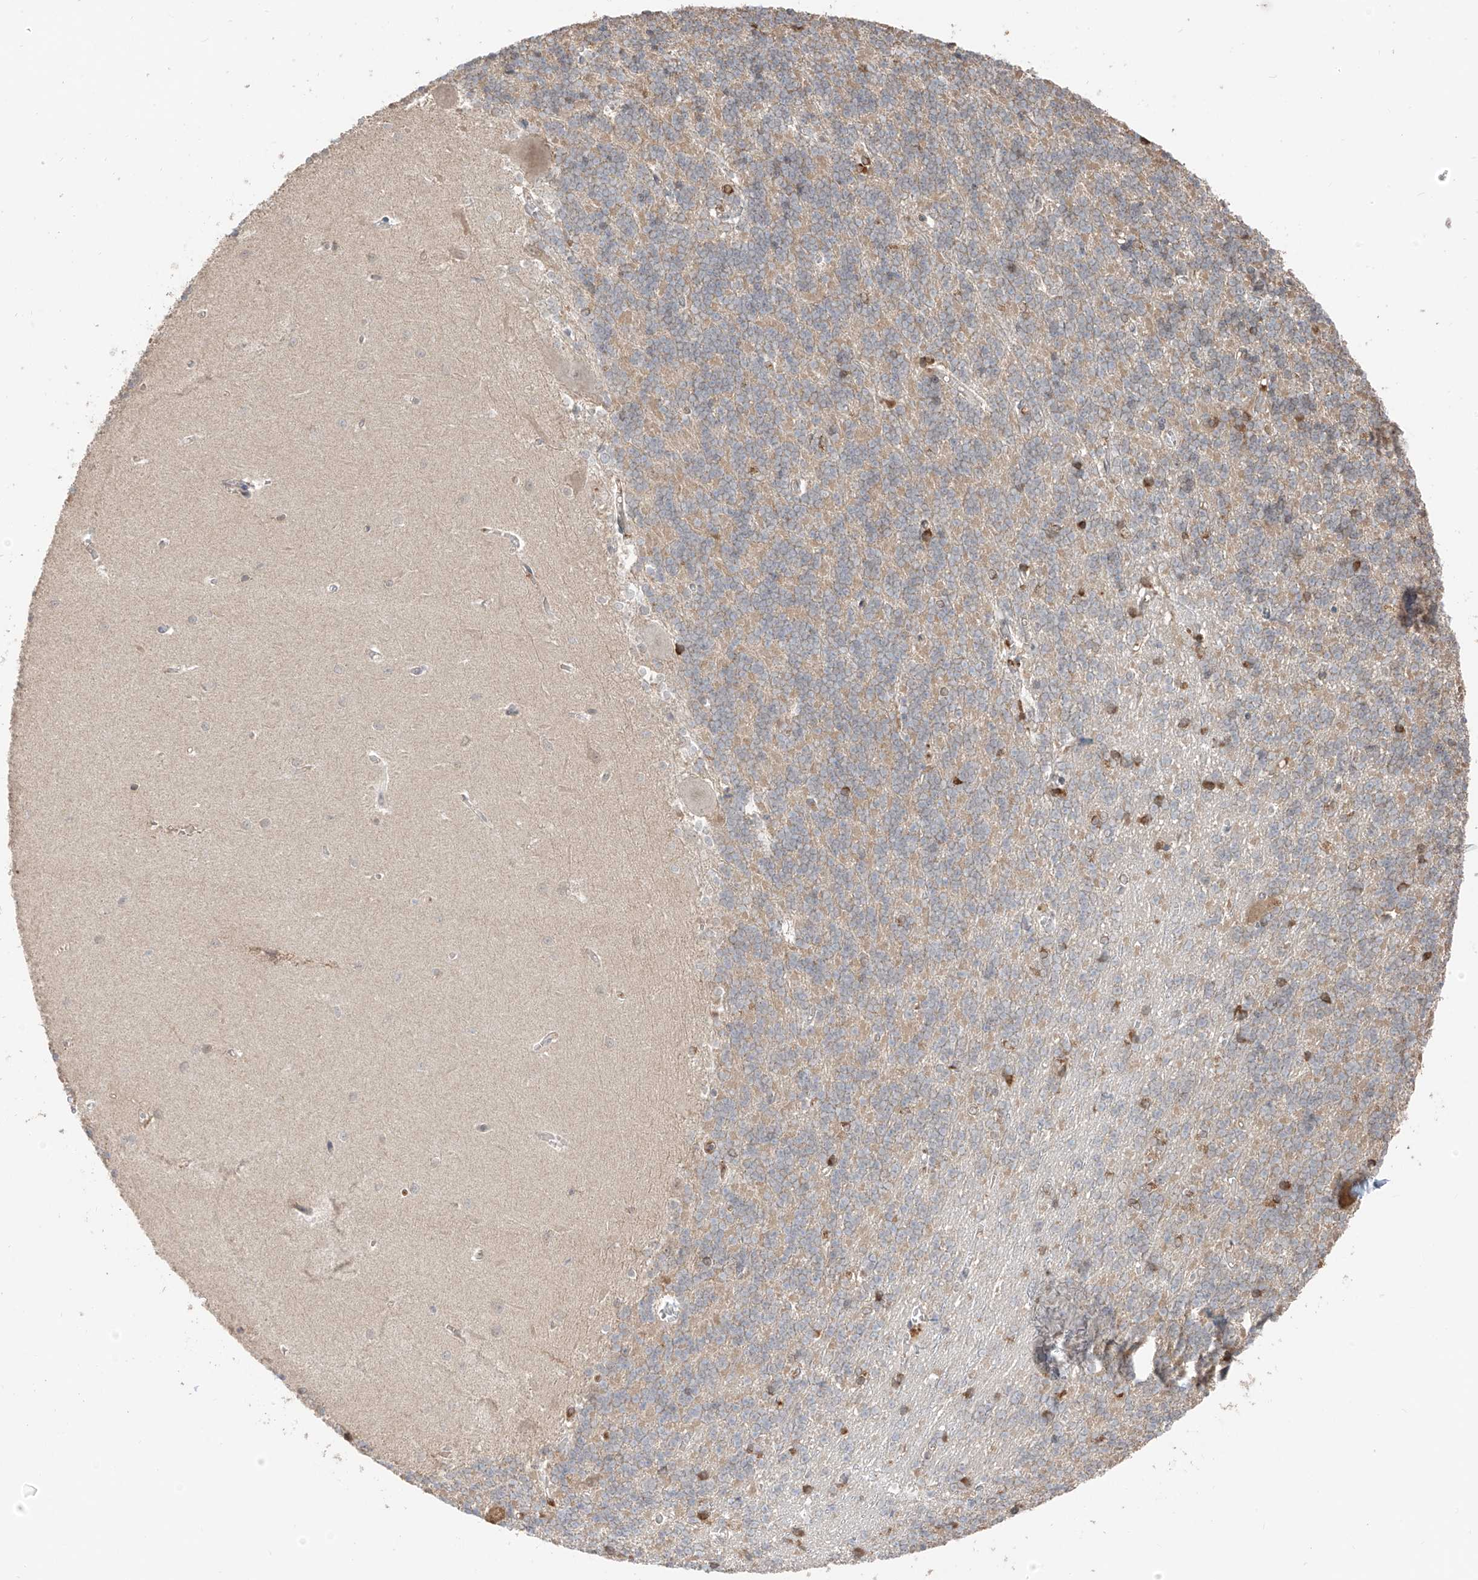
{"staining": {"intensity": "weak", "quantity": "25%-75%", "location": "cytoplasmic/membranous"}, "tissue": "cerebellum", "cell_type": "Cells in granular layer", "image_type": "normal", "snomed": [{"axis": "morphology", "description": "Normal tissue, NOS"}, {"axis": "topography", "description": "Cerebellum"}], "caption": "Protein staining by IHC demonstrates weak cytoplasmic/membranous expression in about 25%-75% of cells in granular layer in benign cerebellum.", "gene": "COLGALT2", "patient": {"sex": "male", "age": 37}}